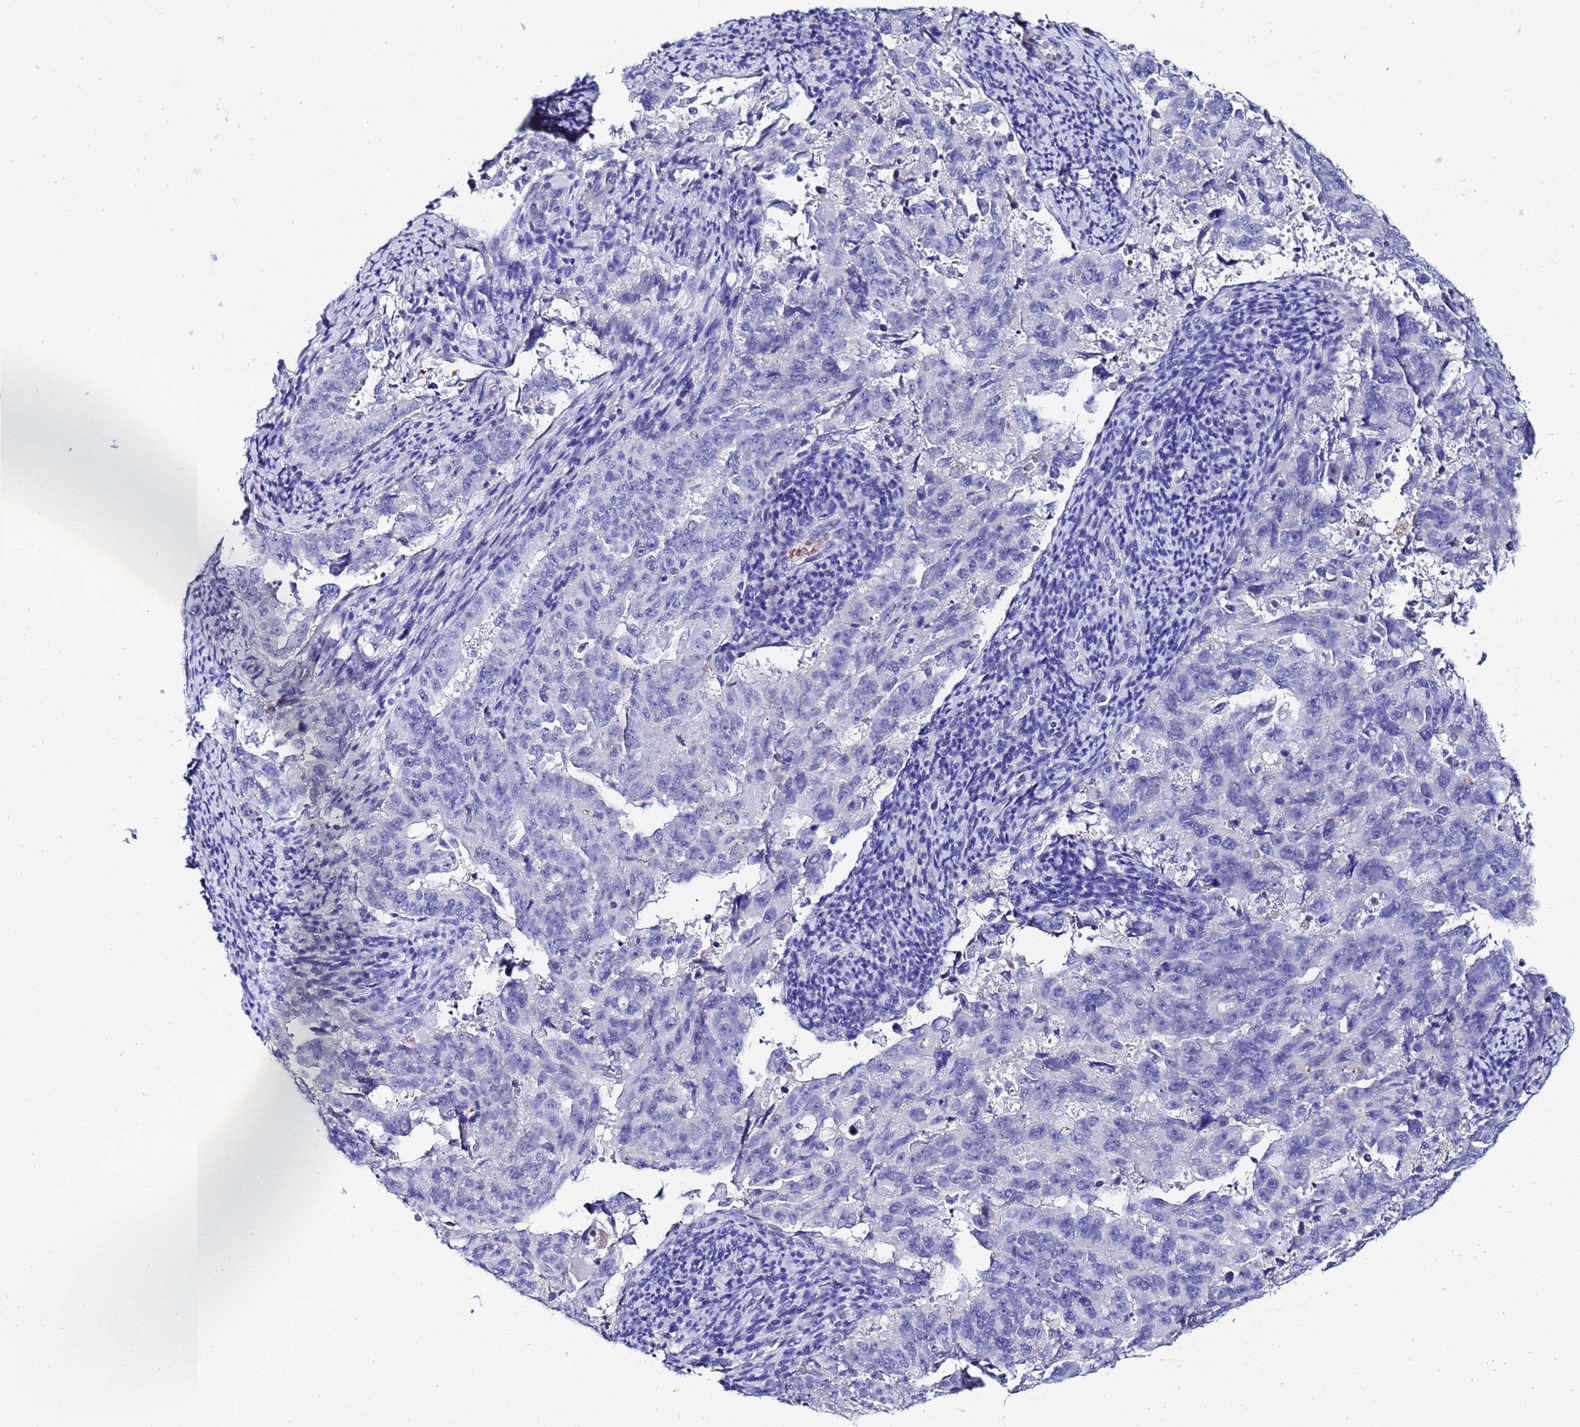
{"staining": {"intensity": "negative", "quantity": "none", "location": "none"}, "tissue": "endometrial cancer", "cell_type": "Tumor cells", "image_type": "cancer", "snomed": [{"axis": "morphology", "description": "Adenocarcinoma, NOS"}, {"axis": "topography", "description": "Endometrium"}], "caption": "High power microscopy micrograph of an immunohistochemistry image of endometrial cancer, revealing no significant expression in tumor cells.", "gene": "ZNF26", "patient": {"sex": "female", "age": 65}}